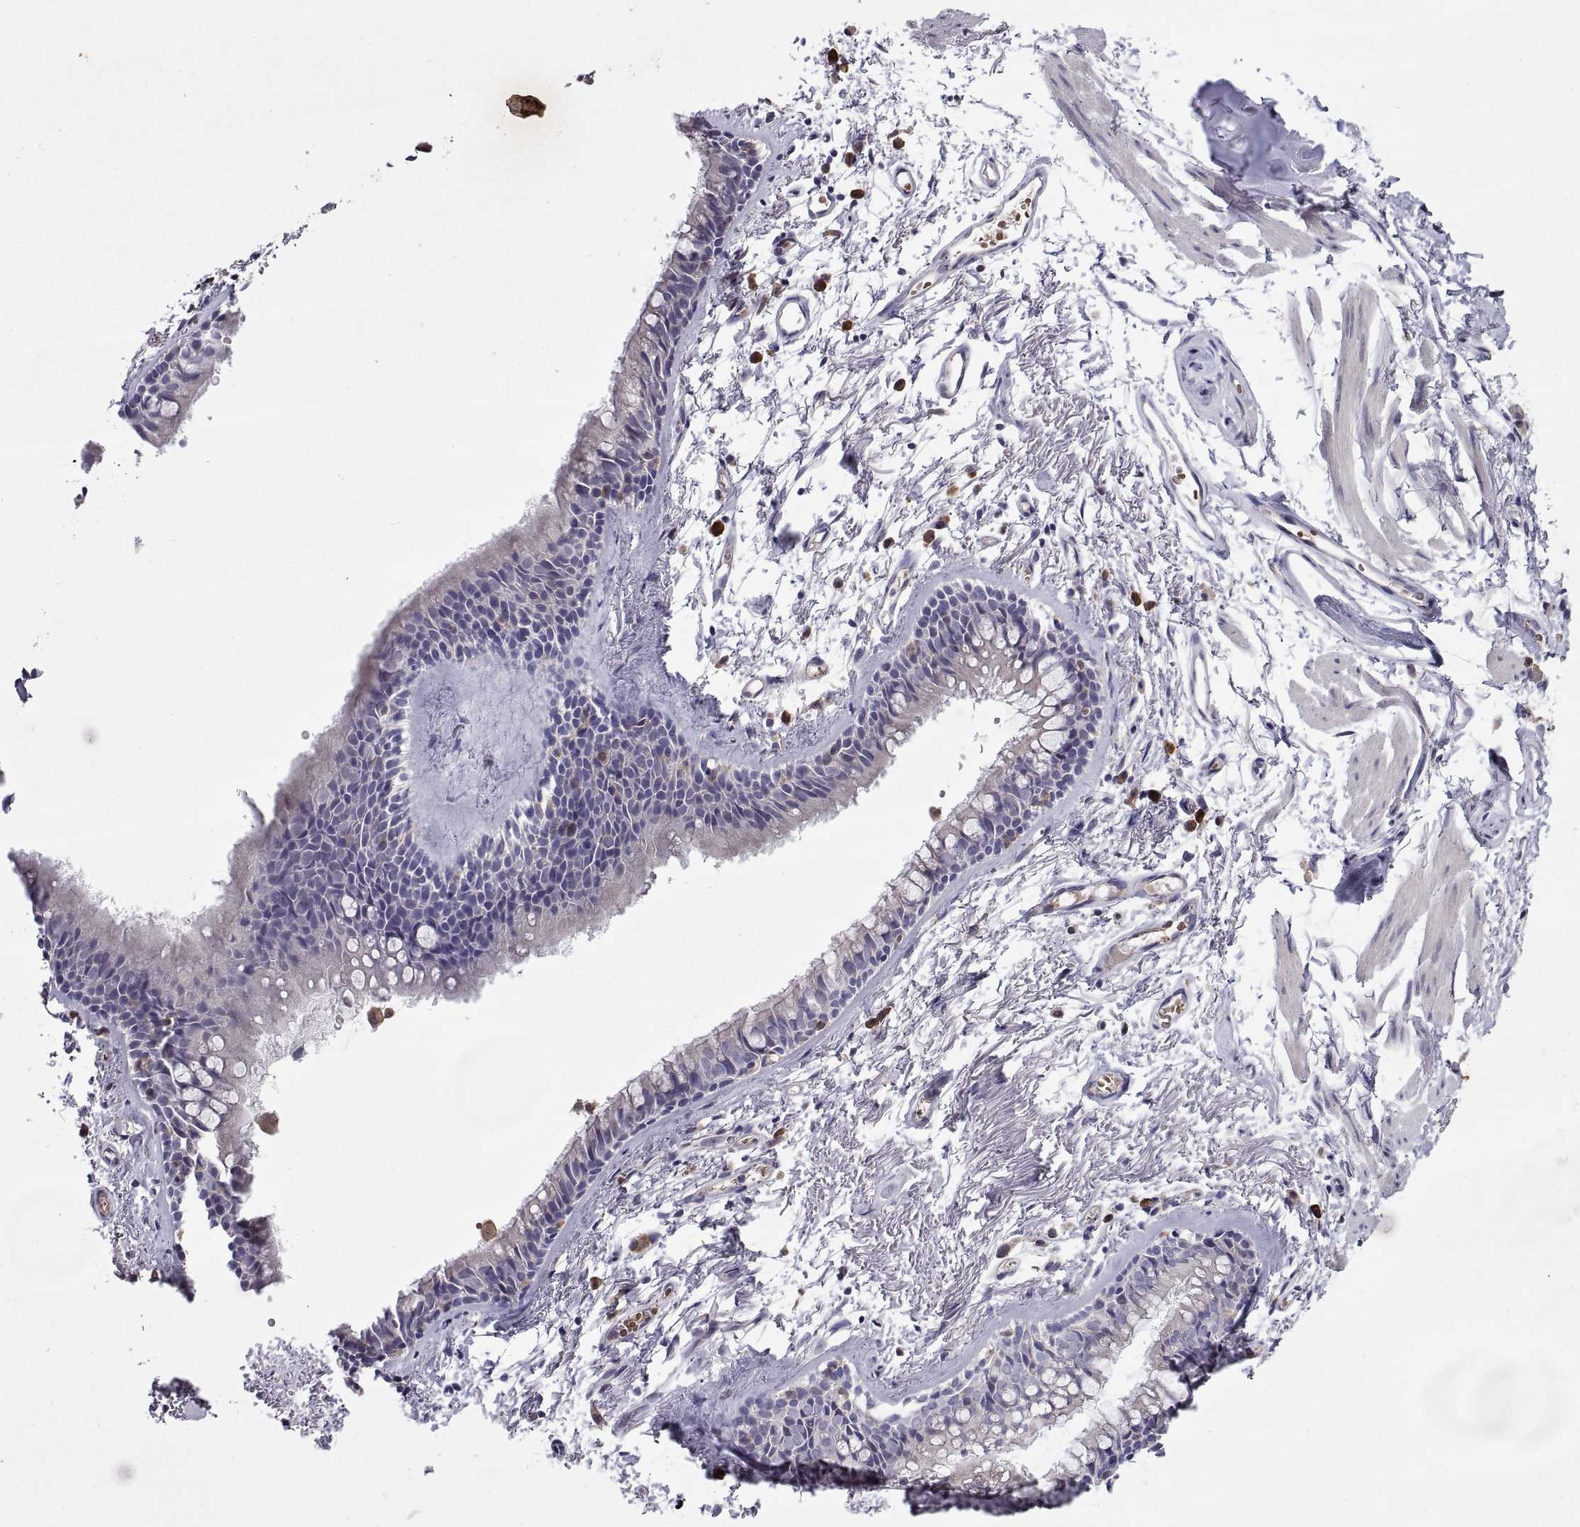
{"staining": {"intensity": "negative", "quantity": "none", "location": "none"}, "tissue": "soft tissue", "cell_type": "Fibroblasts", "image_type": "normal", "snomed": [{"axis": "morphology", "description": "Normal tissue, NOS"}, {"axis": "topography", "description": "Cartilage tissue"}, {"axis": "topography", "description": "Bronchus"}], "caption": "Immunohistochemical staining of benign human soft tissue shows no significant expression in fibroblasts. Brightfield microscopy of immunohistochemistry stained with DAB (brown) and hematoxylin (blue), captured at high magnification.", "gene": "DOK3", "patient": {"sex": "female", "age": 79}}